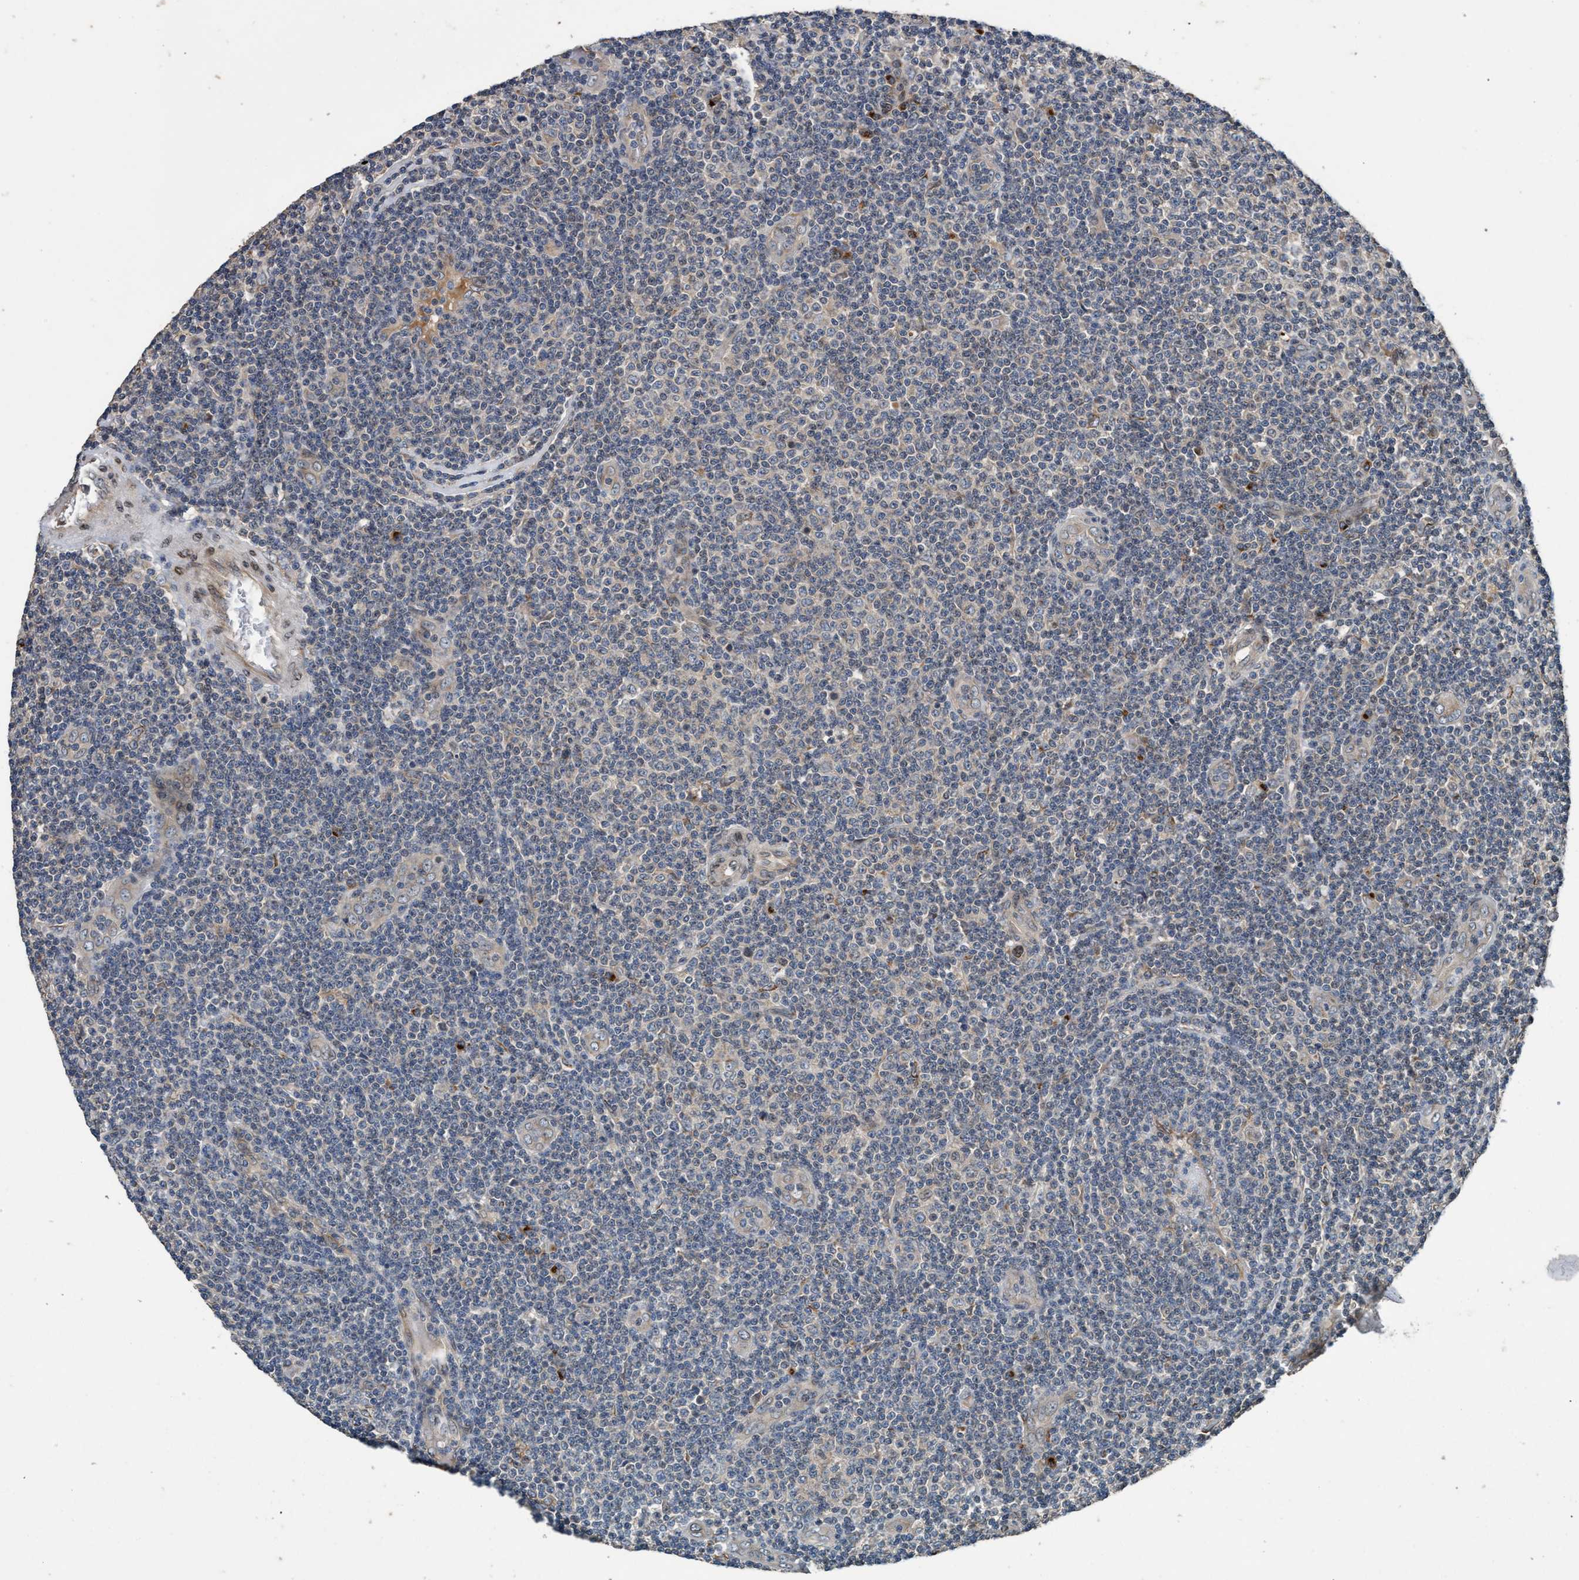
{"staining": {"intensity": "negative", "quantity": "none", "location": "none"}, "tissue": "lymphoma", "cell_type": "Tumor cells", "image_type": "cancer", "snomed": [{"axis": "morphology", "description": "Malignant lymphoma, non-Hodgkin's type, Low grade"}, {"axis": "topography", "description": "Lymph node"}], "caption": "An IHC photomicrograph of malignant lymphoma, non-Hodgkin's type (low-grade) is shown. There is no staining in tumor cells of malignant lymphoma, non-Hodgkin's type (low-grade).", "gene": "MACC1", "patient": {"sex": "male", "age": 83}}